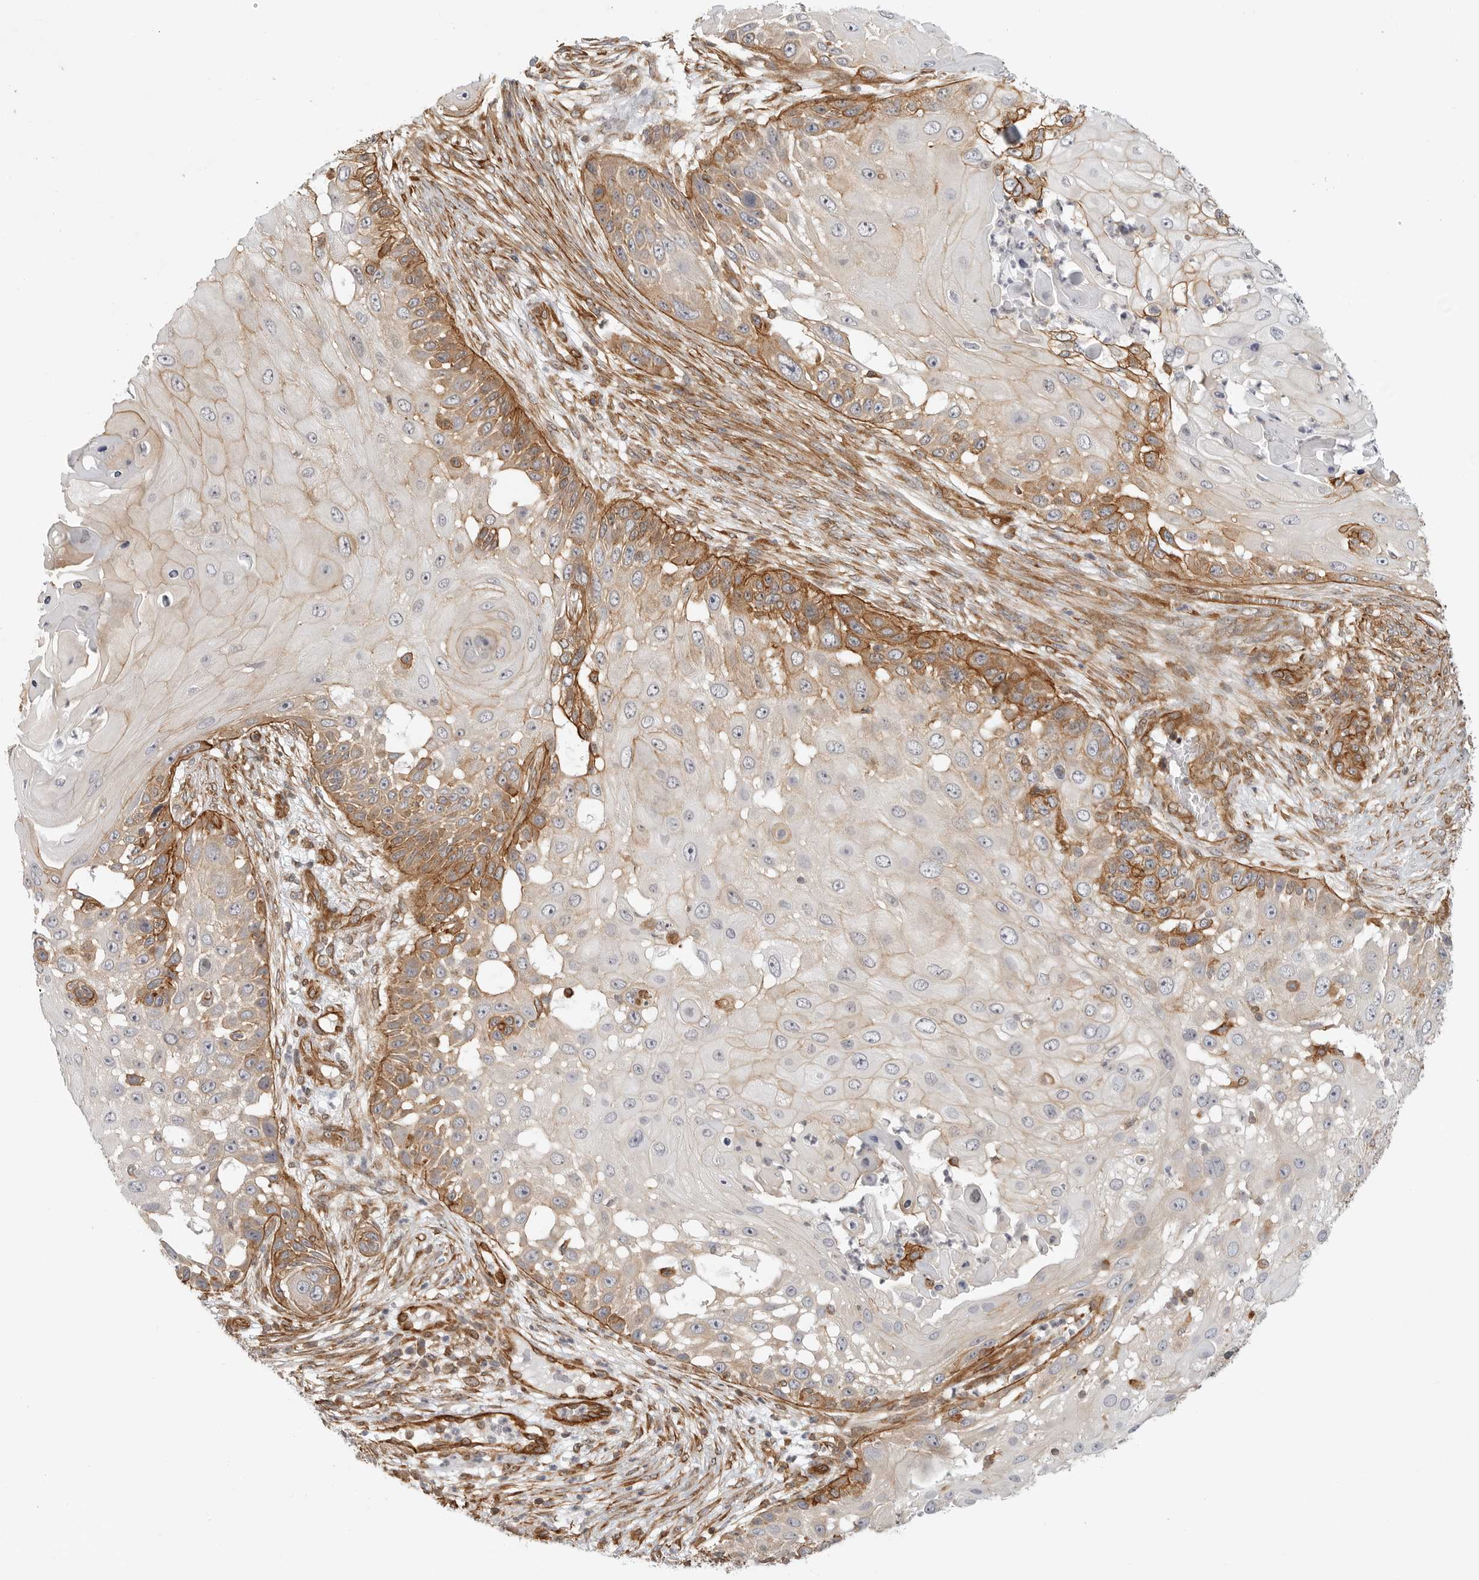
{"staining": {"intensity": "moderate", "quantity": "25%-75%", "location": "cytoplasmic/membranous"}, "tissue": "skin cancer", "cell_type": "Tumor cells", "image_type": "cancer", "snomed": [{"axis": "morphology", "description": "Squamous cell carcinoma, NOS"}, {"axis": "topography", "description": "Skin"}], "caption": "The image demonstrates a brown stain indicating the presence of a protein in the cytoplasmic/membranous of tumor cells in squamous cell carcinoma (skin).", "gene": "ATOH7", "patient": {"sex": "female", "age": 44}}